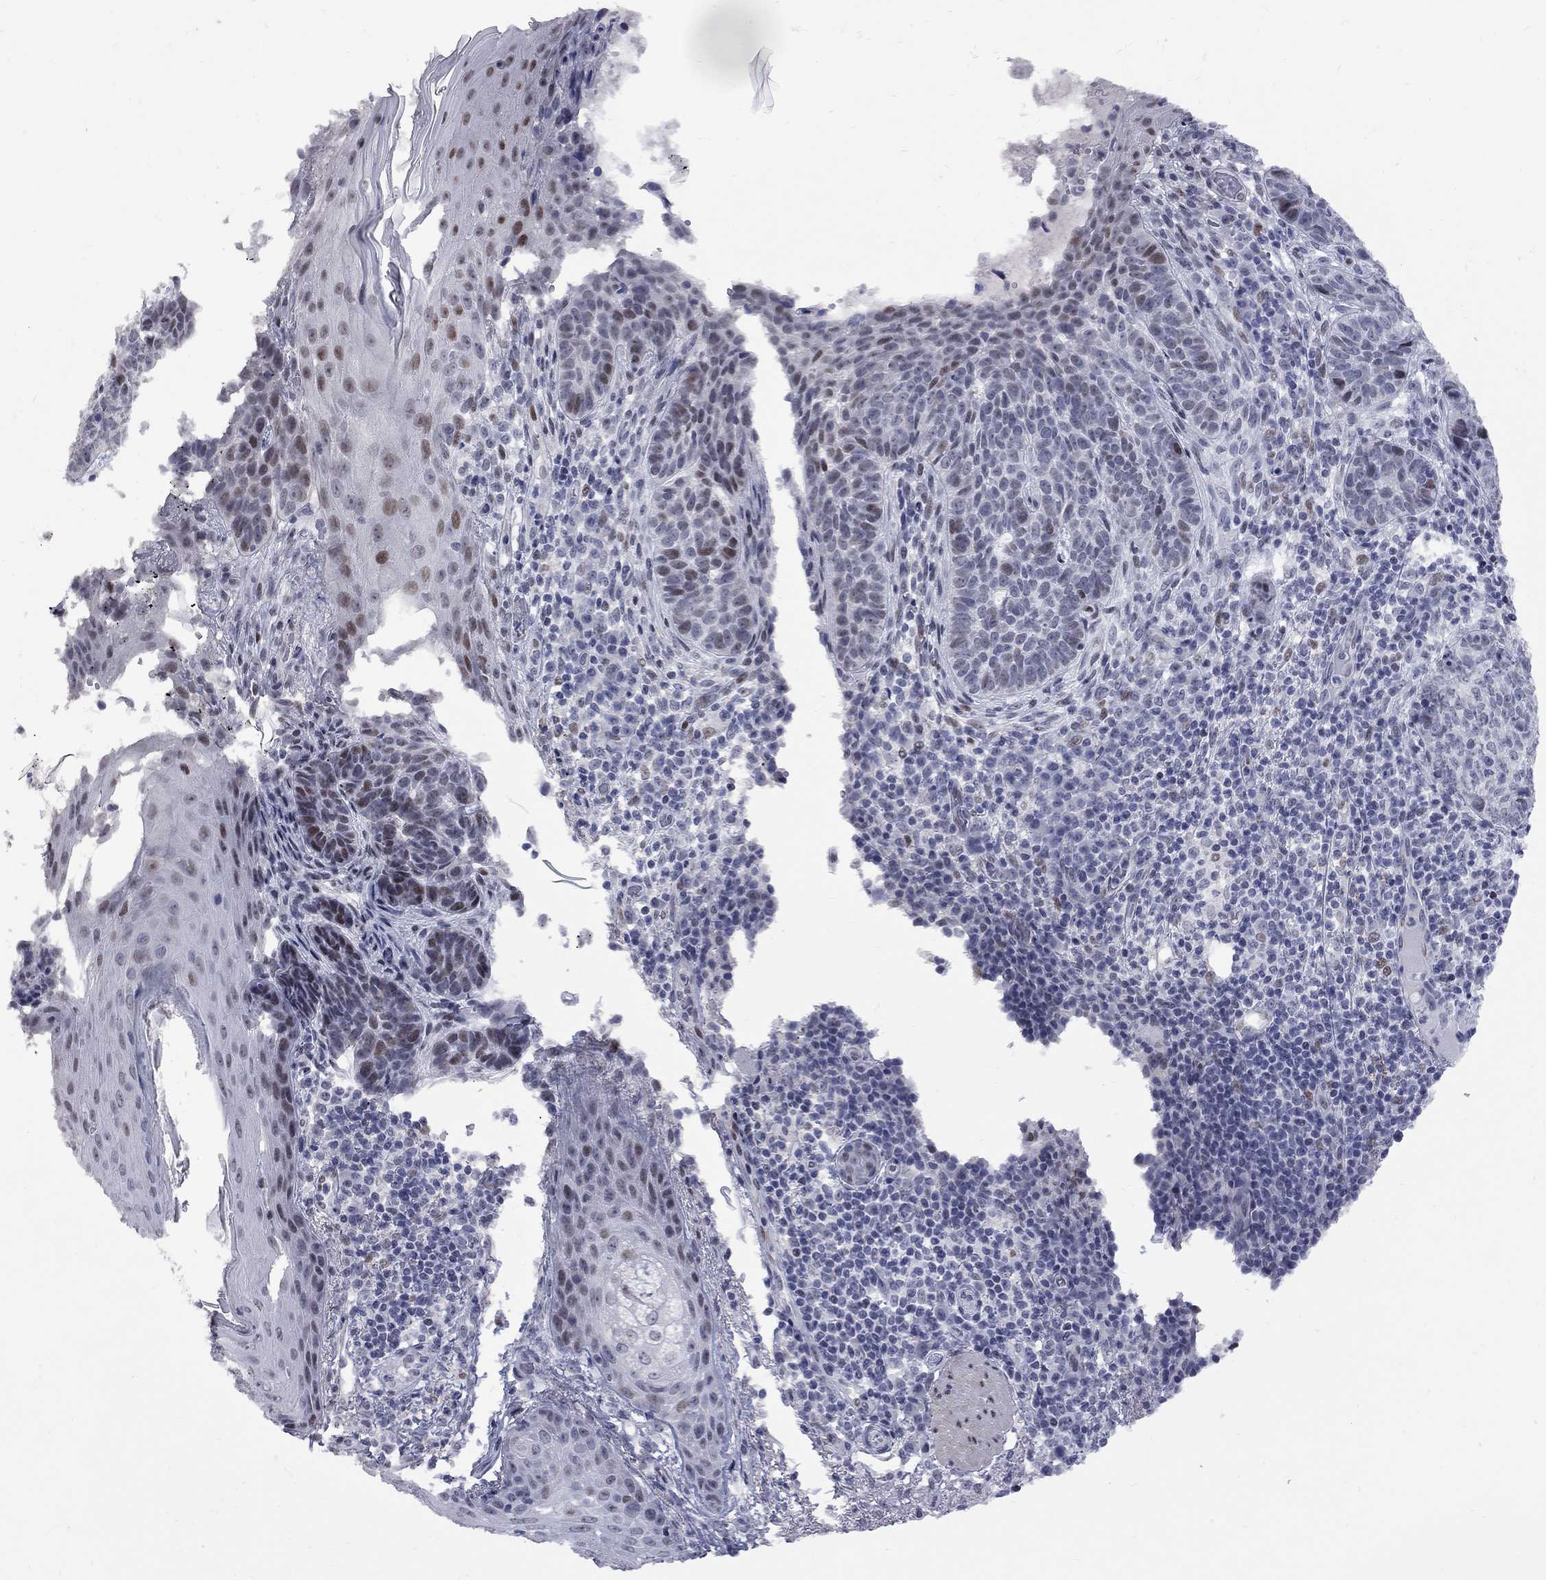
{"staining": {"intensity": "moderate", "quantity": "<25%", "location": "nuclear"}, "tissue": "skin cancer", "cell_type": "Tumor cells", "image_type": "cancer", "snomed": [{"axis": "morphology", "description": "Basal cell carcinoma"}, {"axis": "topography", "description": "Skin"}], "caption": "Human skin basal cell carcinoma stained for a protein (brown) demonstrates moderate nuclear positive staining in approximately <25% of tumor cells.", "gene": "ZNF154", "patient": {"sex": "female", "age": 69}}